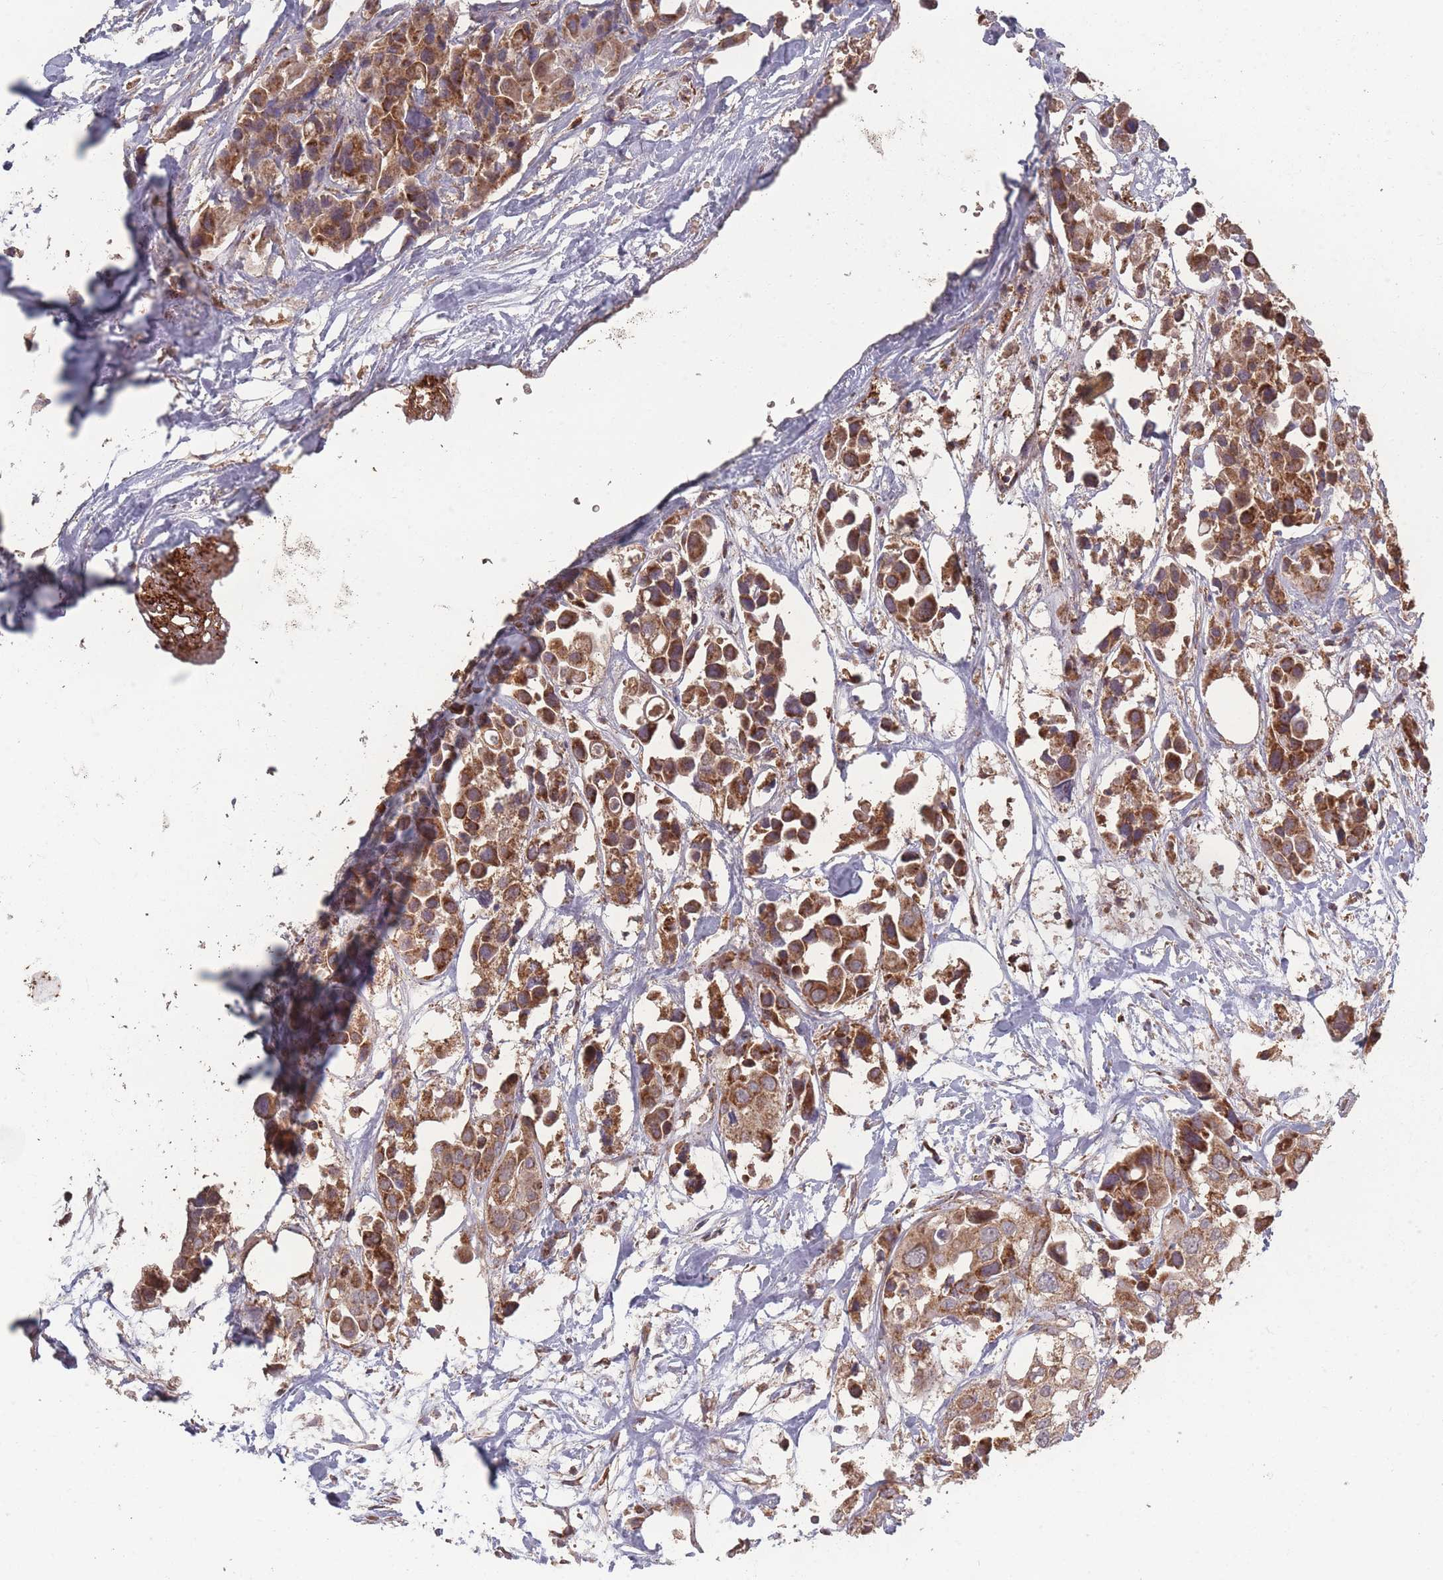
{"staining": {"intensity": "strong", "quantity": ">75%", "location": "cytoplasmic/membranous"}, "tissue": "urothelial cancer", "cell_type": "Tumor cells", "image_type": "cancer", "snomed": [{"axis": "morphology", "description": "Urothelial carcinoma, High grade"}, {"axis": "topography", "description": "Urinary bladder"}], "caption": "Urothelial cancer stained for a protein exhibits strong cytoplasmic/membranous positivity in tumor cells.", "gene": "LYRM7", "patient": {"sex": "male", "age": 64}}